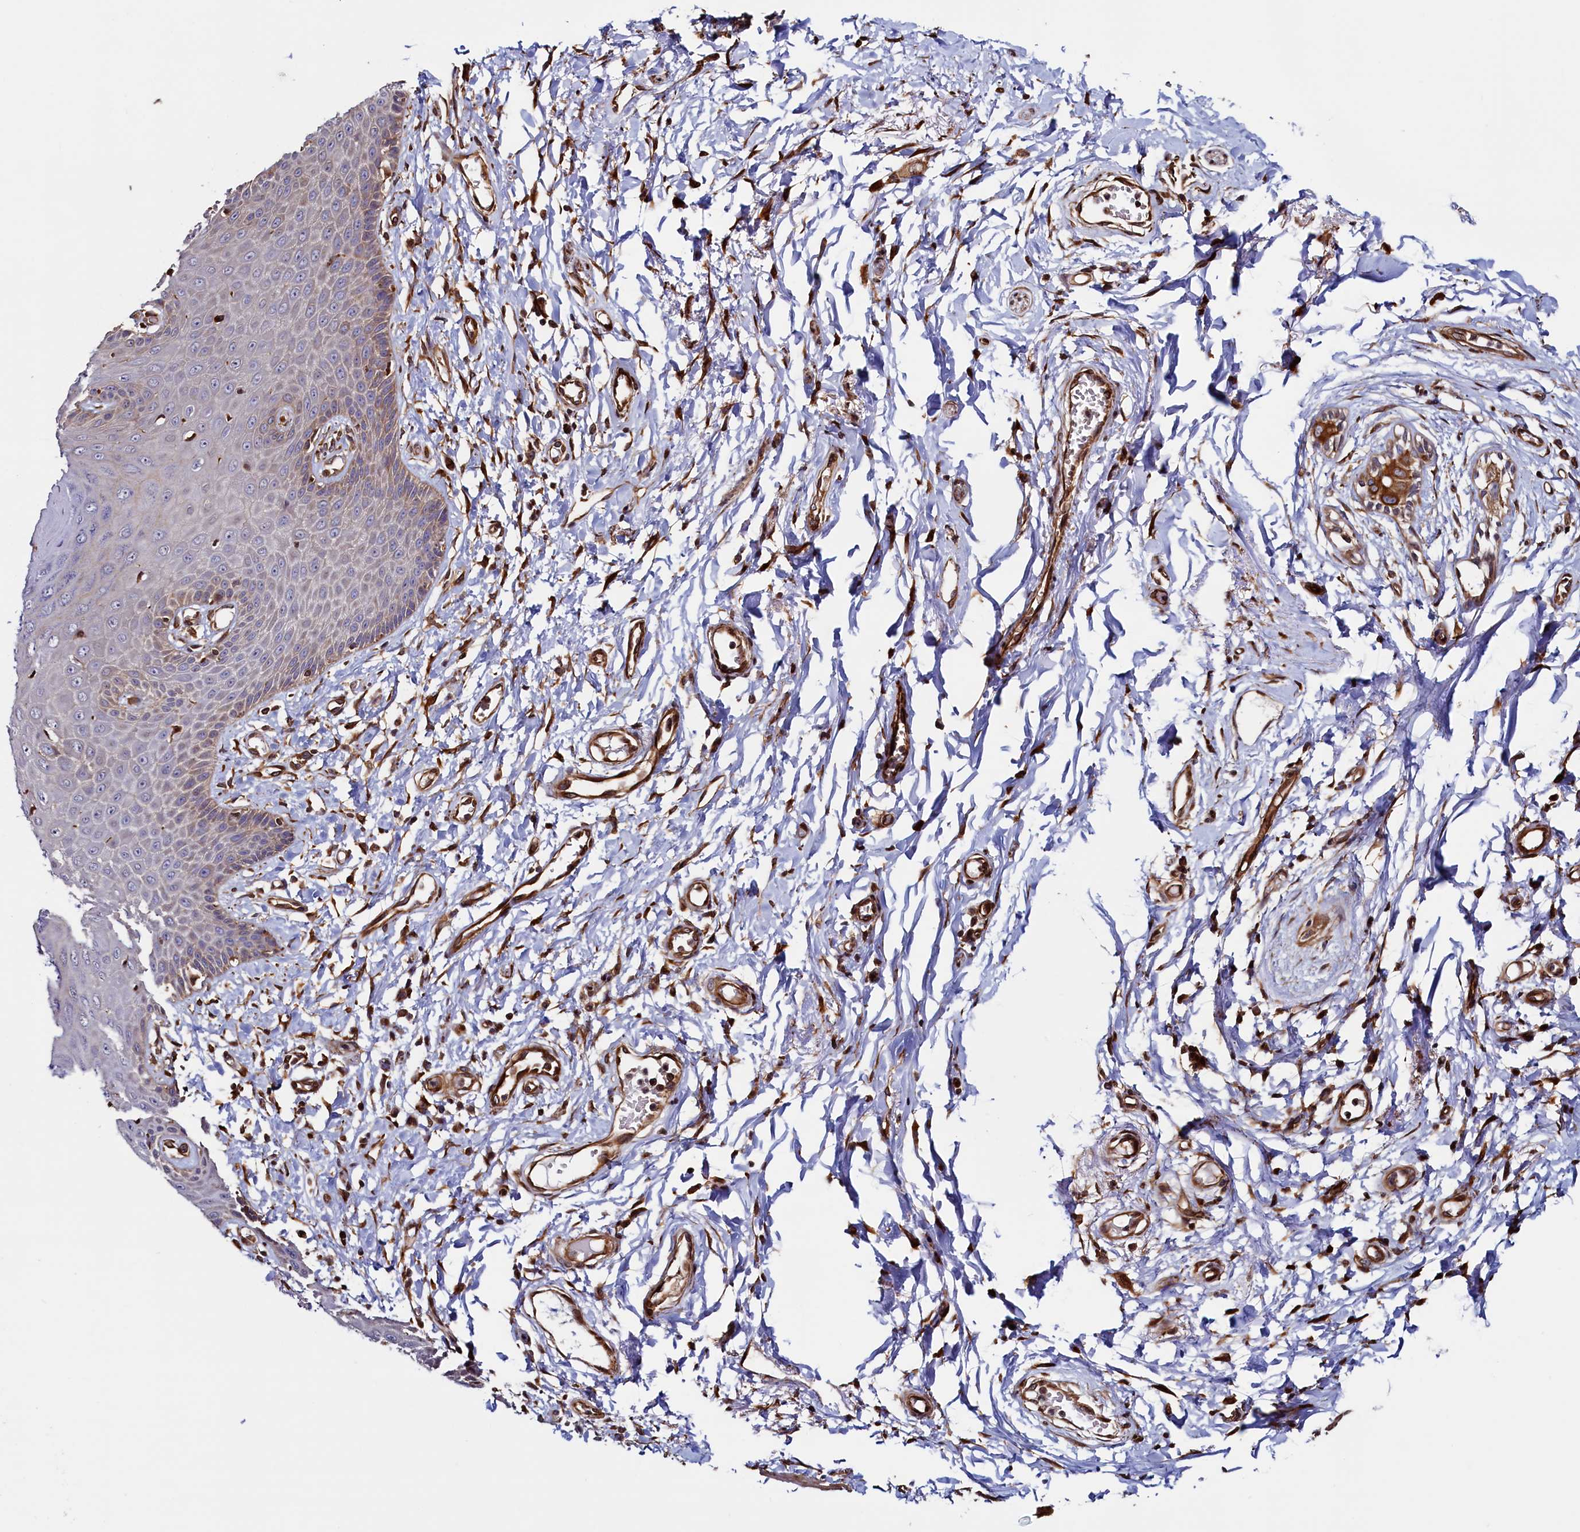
{"staining": {"intensity": "moderate", "quantity": "<25%", "location": "cytoplasmic/membranous"}, "tissue": "skin", "cell_type": "Epidermal cells", "image_type": "normal", "snomed": [{"axis": "morphology", "description": "Normal tissue, NOS"}, {"axis": "topography", "description": "Anal"}], "caption": "Unremarkable skin displays moderate cytoplasmic/membranous staining in about <25% of epidermal cells, visualized by immunohistochemistry.", "gene": "ATXN2L", "patient": {"sex": "male", "age": 78}}